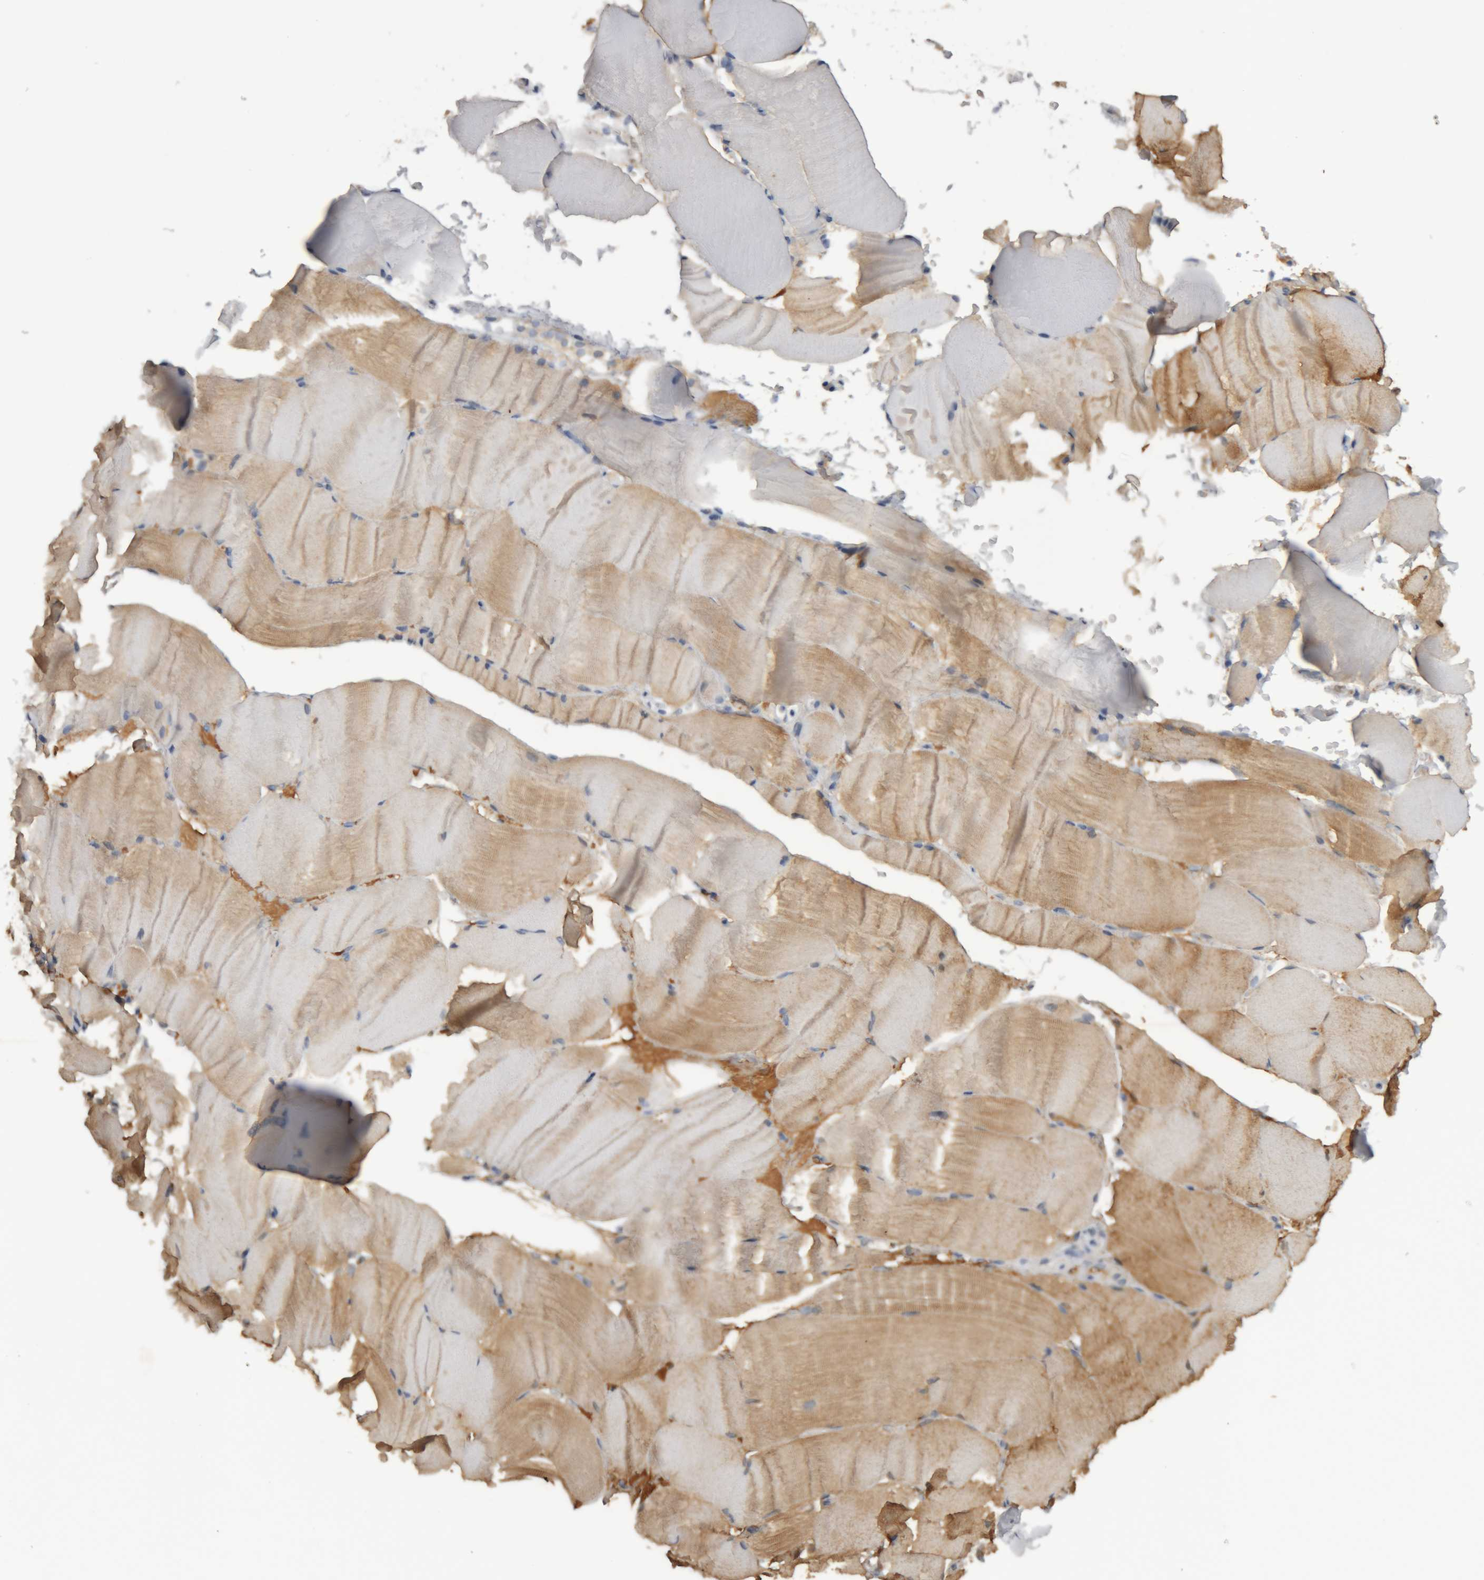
{"staining": {"intensity": "moderate", "quantity": "25%-75%", "location": "cytoplasmic/membranous"}, "tissue": "skeletal muscle", "cell_type": "Myocytes", "image_type": "normal", "snomed": [{"axis": "morphology", "description": "Normal tissue, NOS"}, {"axis": "topography", "description": "Skeletal muscle"}, {"axis": "topography", "description": "Parathyroid gland"}], "caption": "Immunohistochemical staining of normal skeletal muscle demonstrates 25%-75% levels of moderate cytoplasmic/membranous protein staining in approximately 25%-75% of myocytes.", "gene": "TMED7", "patient": {"sex": "female", "age": 37}}